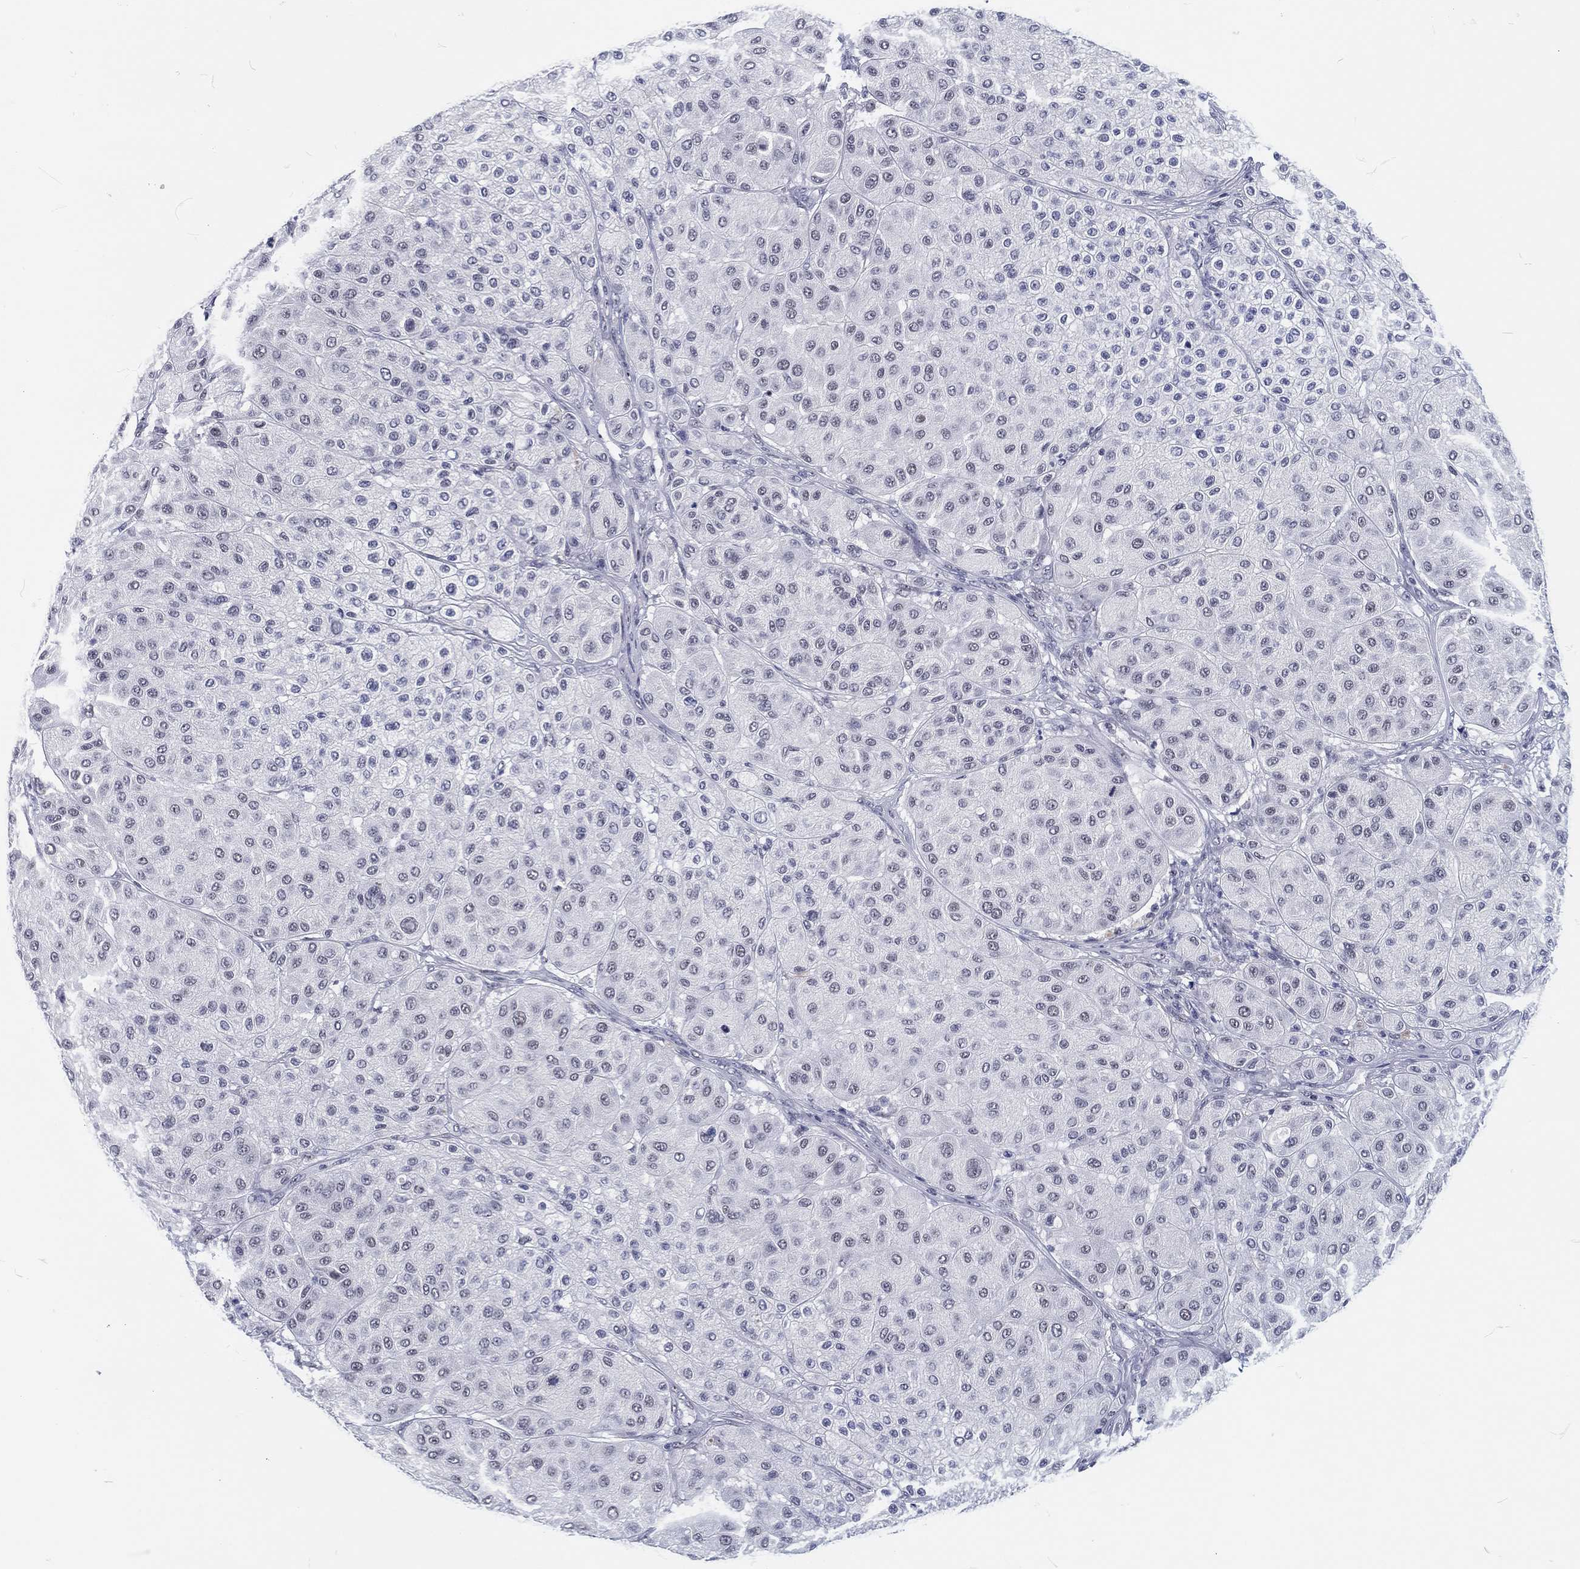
{"staining": {"intensity": "weak", "quantity": "<25%", "location": "nuclear"}, "tissue": "melanoma", "cell_type": "Tumor cells", "image_type": "cancer", "snomed": [{"axis": "morphology", "description": "Malignant melanoma, Metastatic site"}, {"axis": "topography", "description": "Smooth muscle"}], "caption": "A photomicrograph of human malignant melanoma (metastatic site) is negative for staining in tumor cells.", "gene": "MAPK8IP1", "patient": {"sex": "male", "age": 41}}